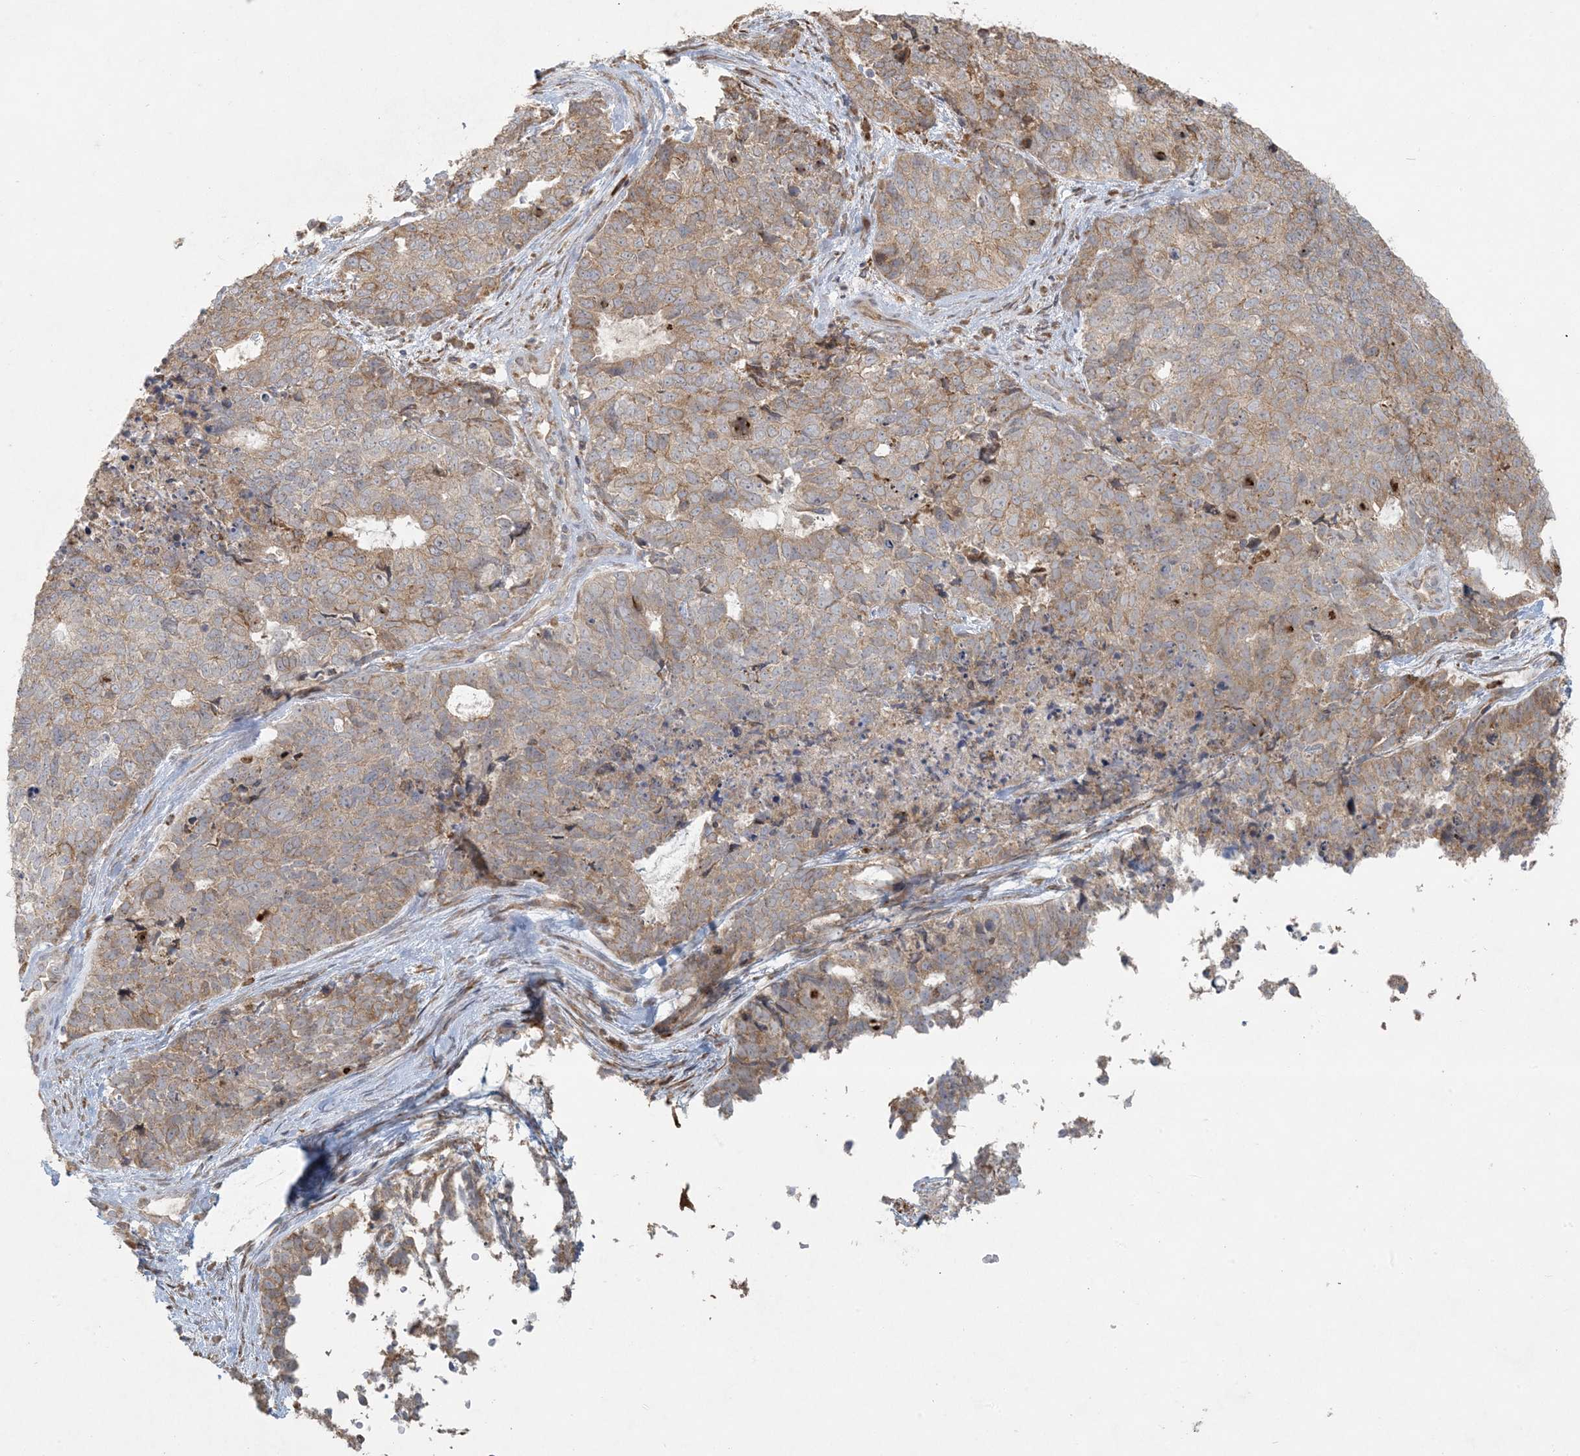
{"staining": {"intensity": "weak", "quantity": ">75%", "location": "cytoplasmic/membranous"}, "tissue": "cervical cancer", "cell_type": "Tumor cells", "image_type": "cancer", "snomed": [{"axis": "morphology", "description": "Squamous cell carcinoma, NOS"}, {"axis": "topography", "description": "Cervix"}], "caption": "The image reveals immunohistochemical staining of cervical cancer. There is weak cytoplasmic/membranous staining is appreciated in about >75% of tumor cells.", "gene": "HACL1", "patient": {"sex": "female", "age": 63}}